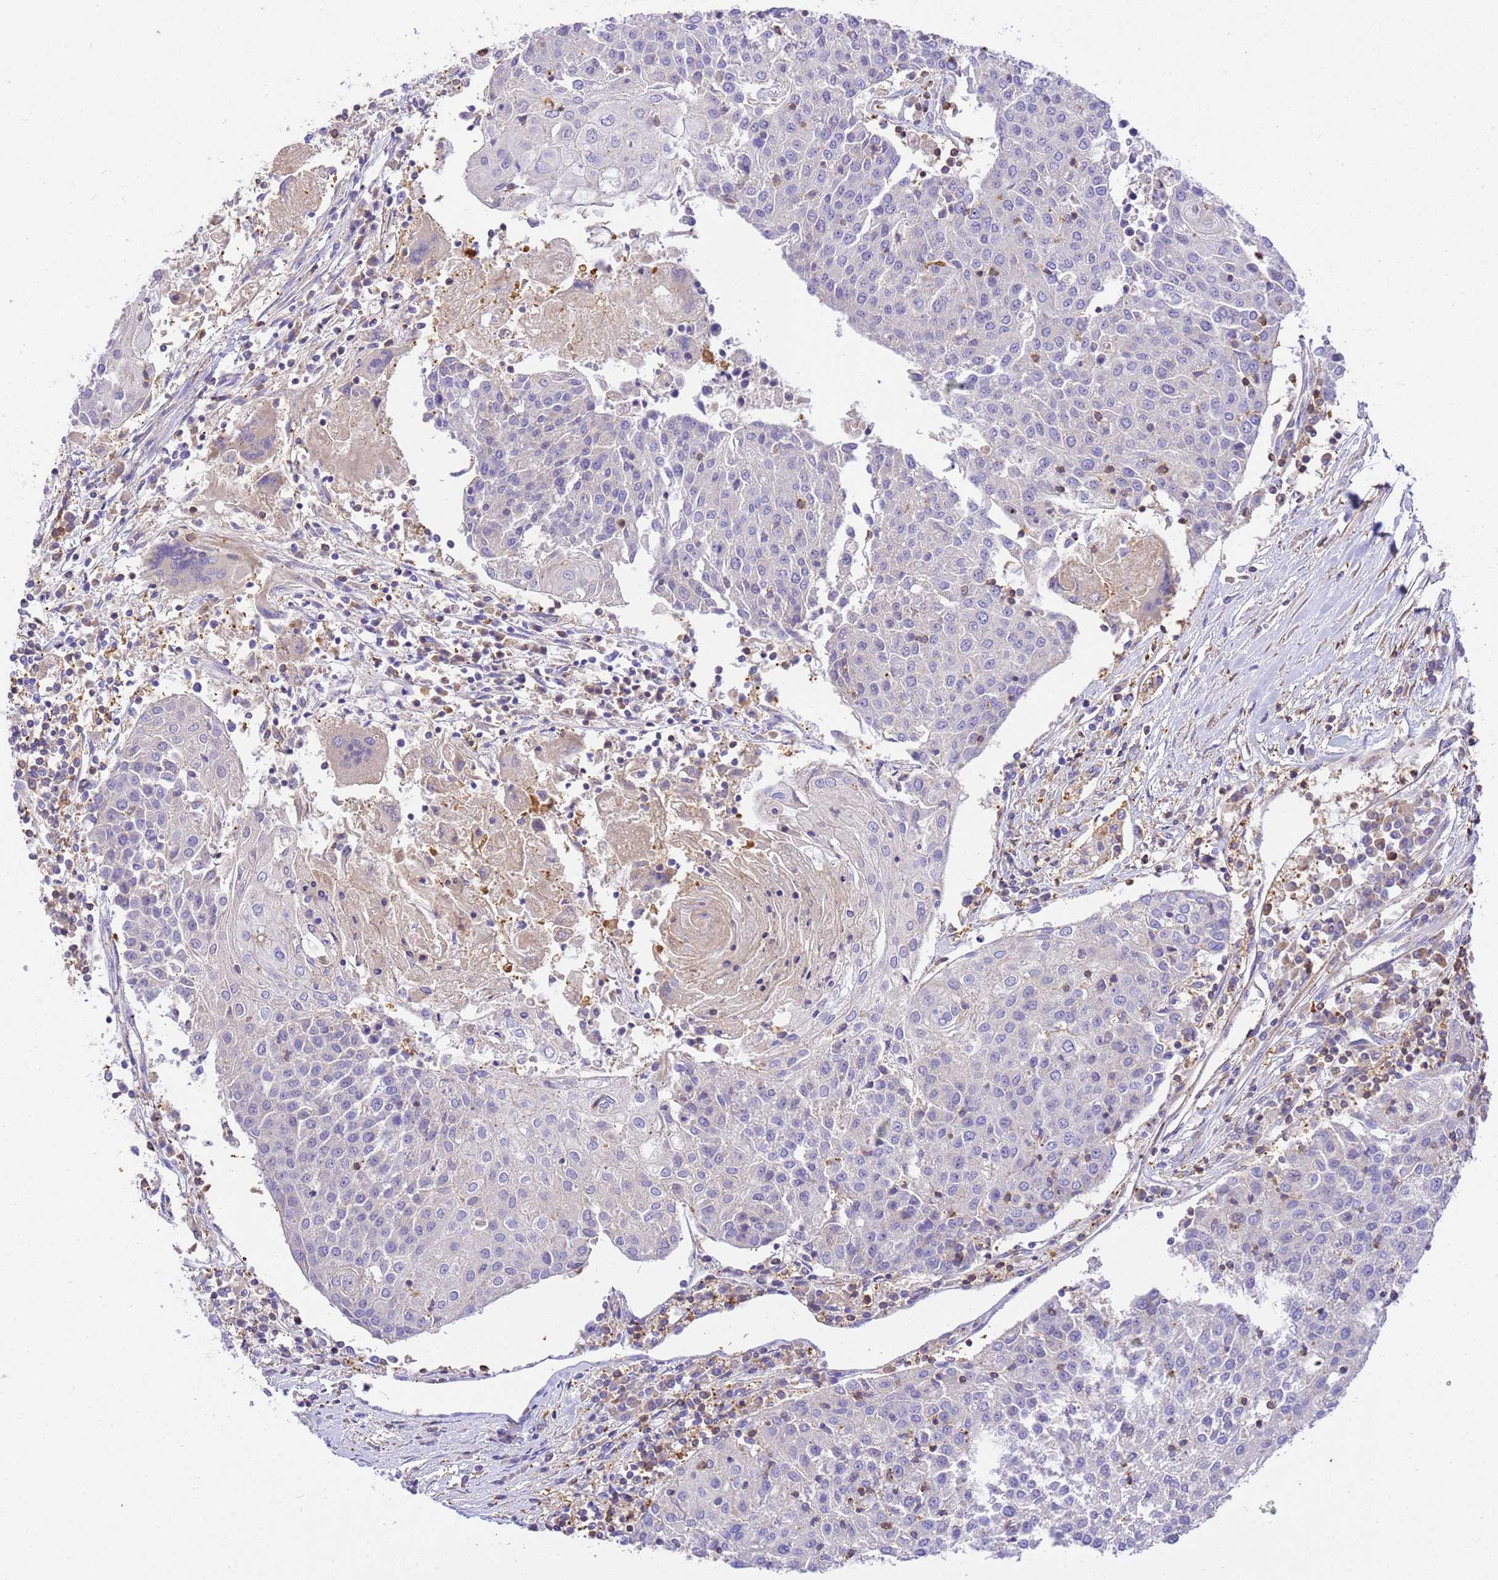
{"staining": {"intensity": "negative", "quantity": "none", "location": "none"}, "tissue": "urothelial cancer", "cell_type": "Tumor cells", "image_type": "cancer", "snomed": [{"axis": "morphology", "description": "Urothelial carcinoma, High grade"}, {"axis": "topography", "description": "Urinary bladder"}], "caption": "There is no significant positivity in tumor cells of high-grade urothelial carcinoma.", "gene": "WDR64", "patient": {"sex": "female", "age": 85}}